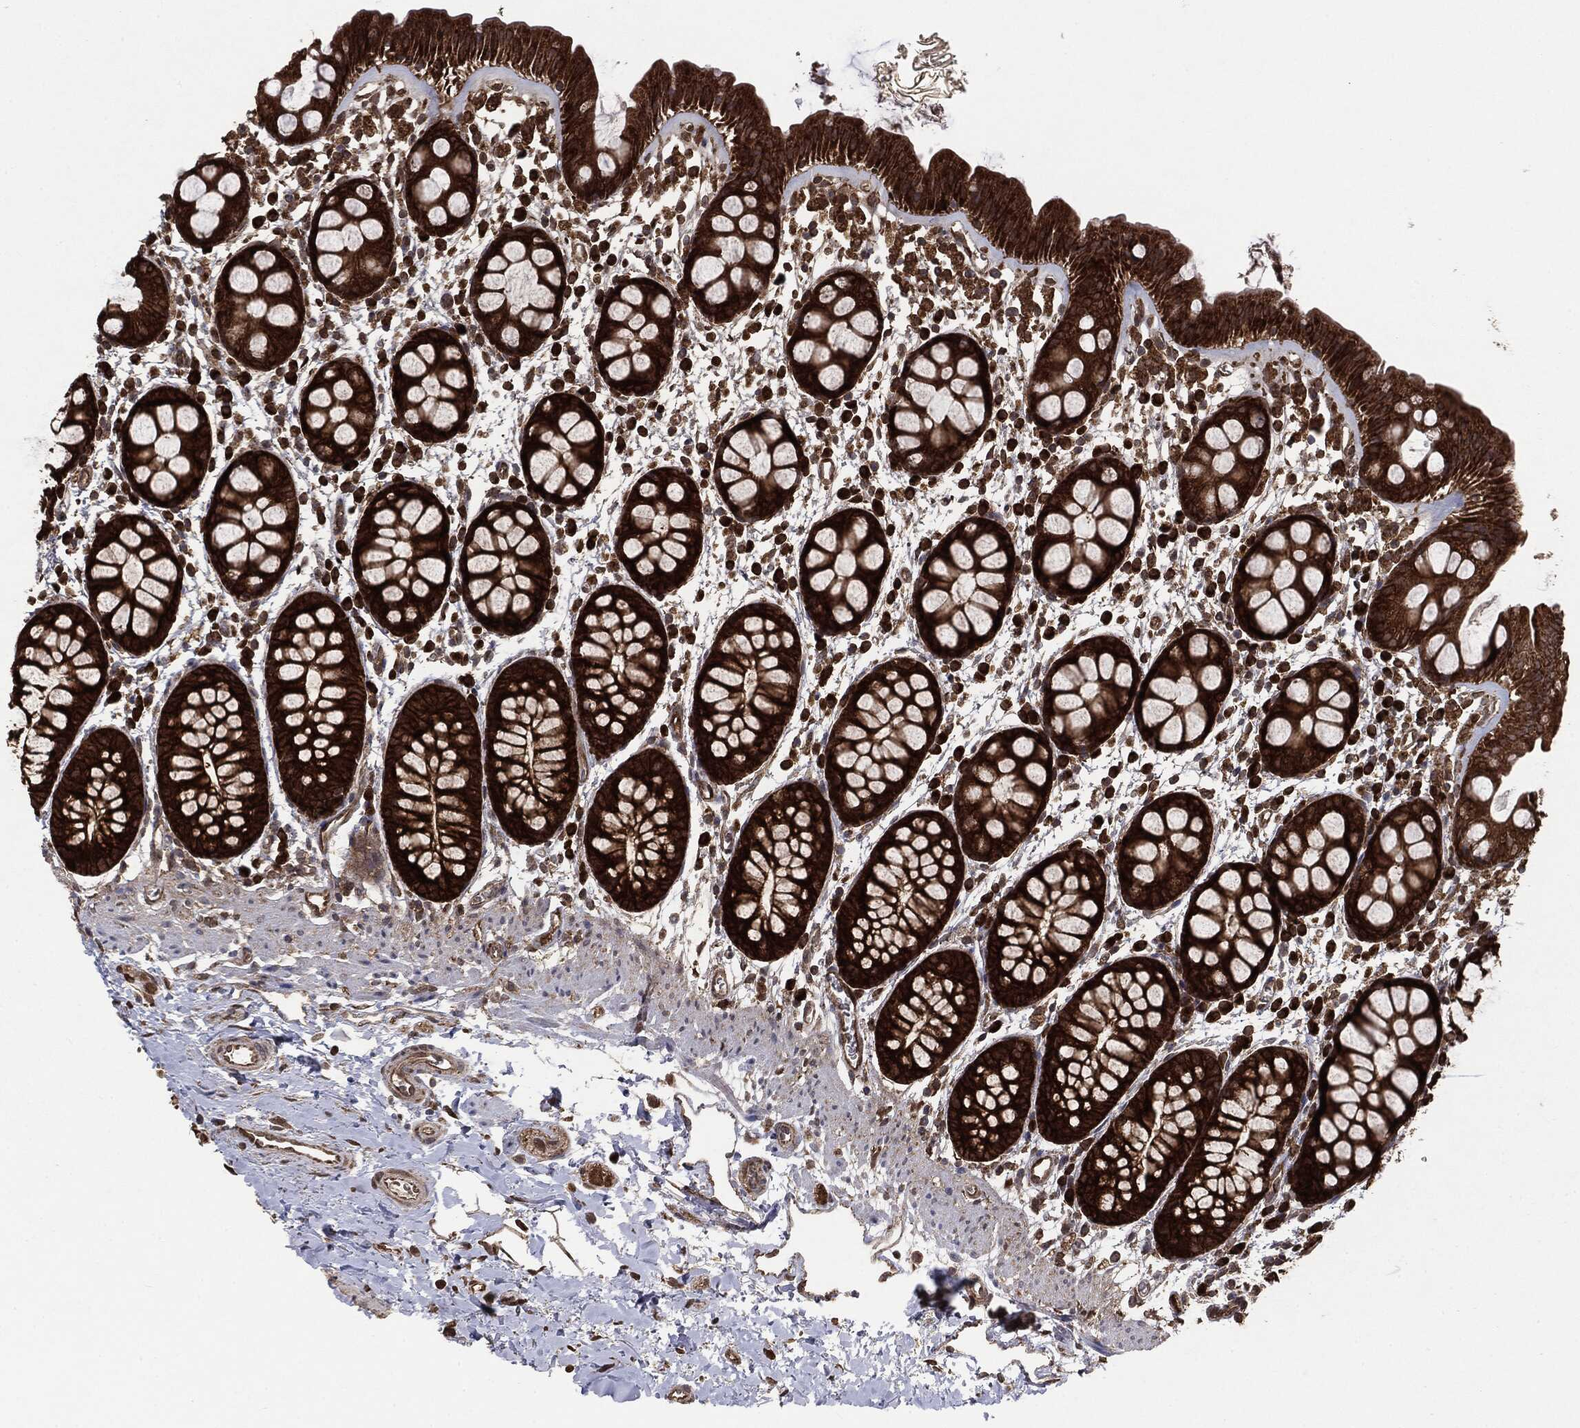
{"staining": {"intensity": "strong", "quantity": ">75%", "location": "cytoplasmic/membranous"}, "tissue": "rectum", "cell_type": "Glandular cells", "image_type": "normal", "snomed": [{"axis": "morphology", "description": "Normal tissue, NOS"}, {"axis": "topography", "description": "Rectum"}], "caption": "Immunohistochemistry (IHC) image of benign rectum: human rectum stained using immunohistochemistry (IHC) exhibits high levels of strong protein expression localized specifically in the cytoplasmic/membranous of glandular cells, appearing as a cytoplasmic/membranous brown color.", "gene": "NME1", "patient": {"sex": "male", "age": 57}}